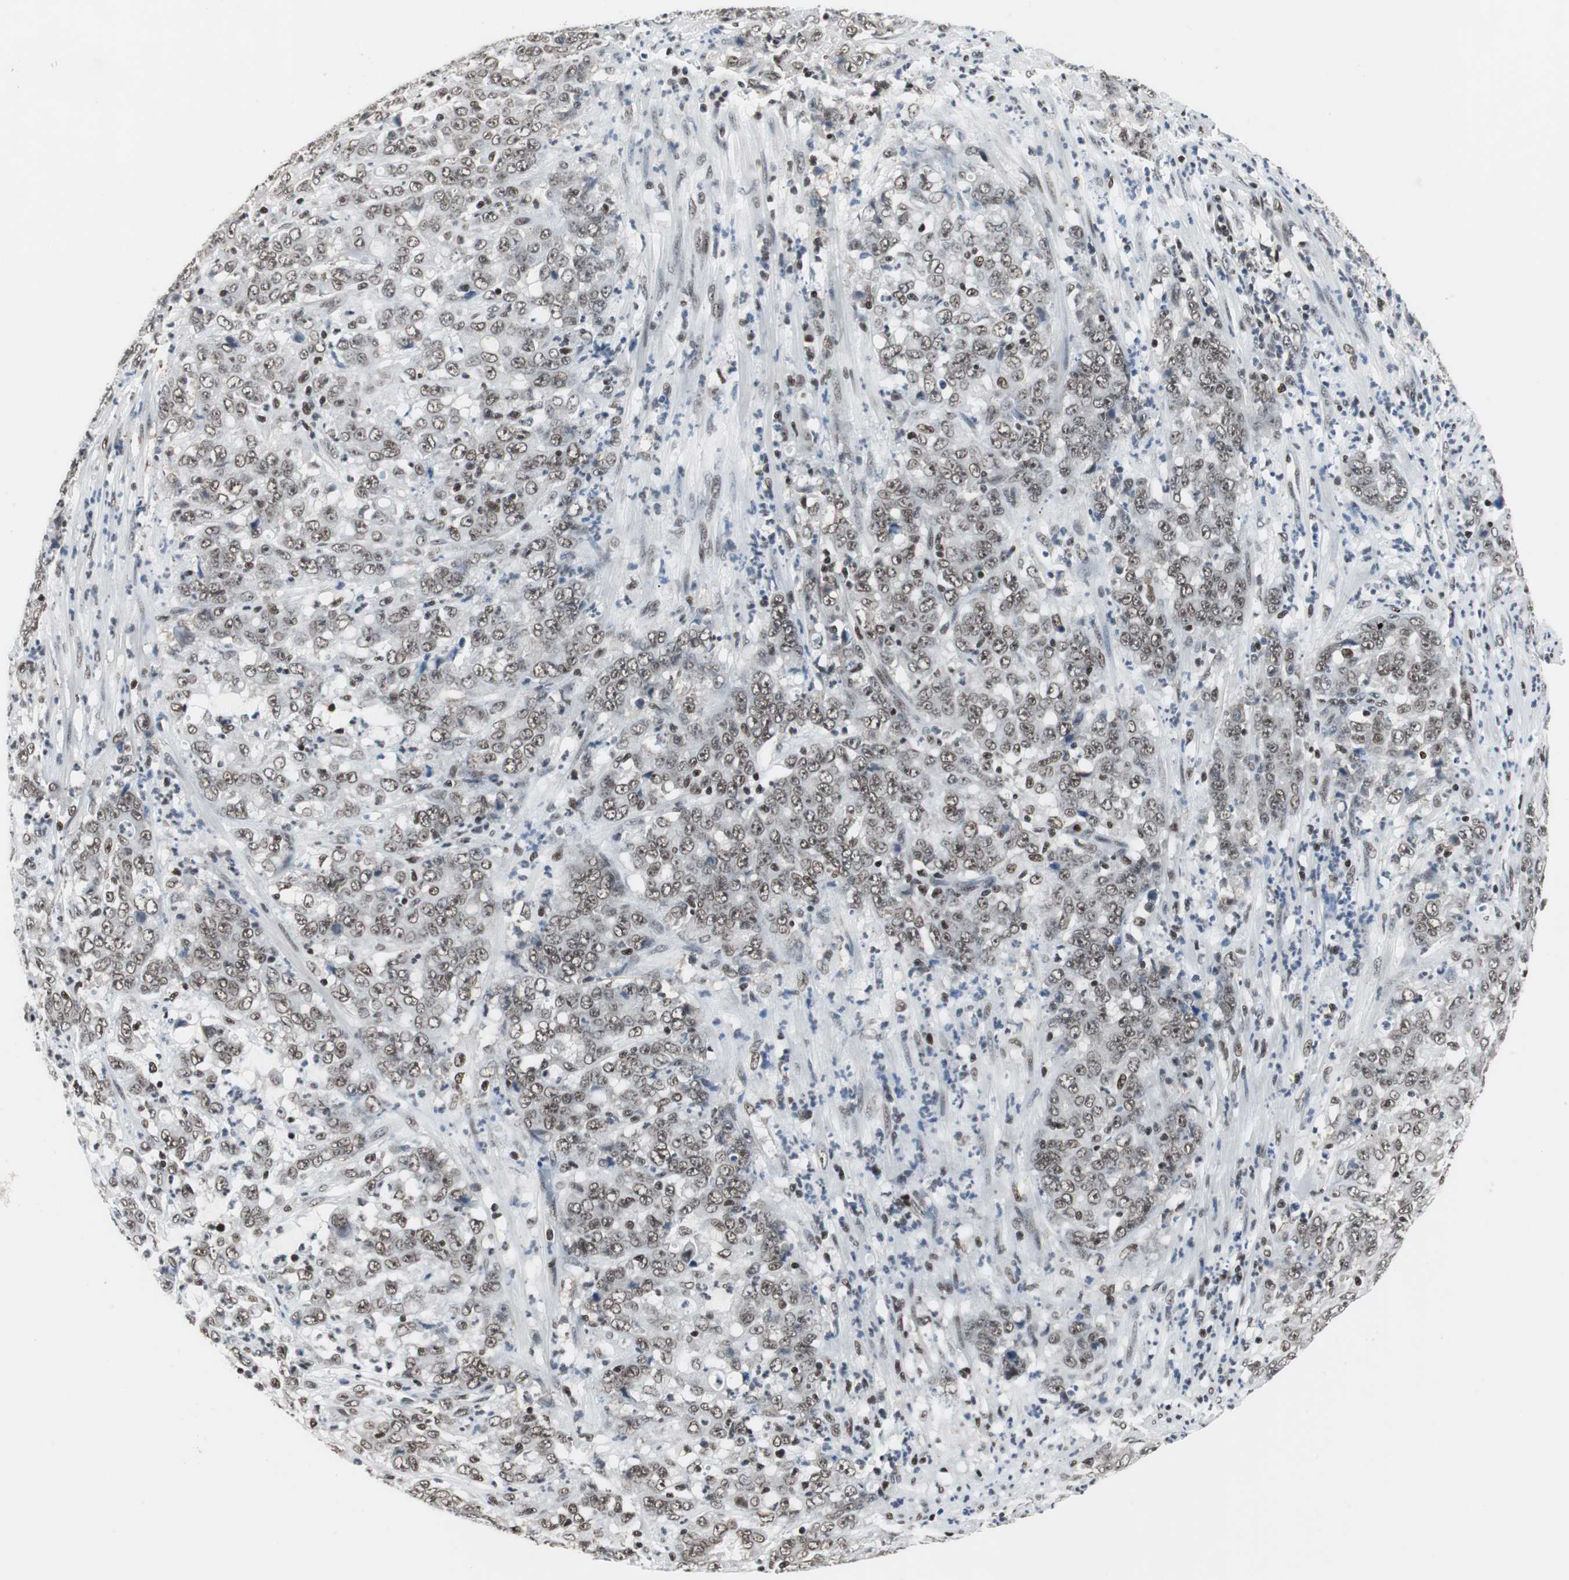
{"staining": {"intensity": "weak", "quantity": ">75%", "location": "nuclear"}, "tissue": "stomach cancer", "cell_type": "Tumor cells", "image_type": "cancer", "snomed": [{"axis": "morphology", "description": "Adenocarcinoma, NOS"}, {"axis": "topography", "description": "Stomach, lower"}], "caption": "About >75% of tumor cells in stomach adenocarcinoma exhibit weak nuclear protein positivity as visualized by brown immunohistochemical staining.", "gene": "RAD9A", "patient": {"sex": "female", "age": 71}}